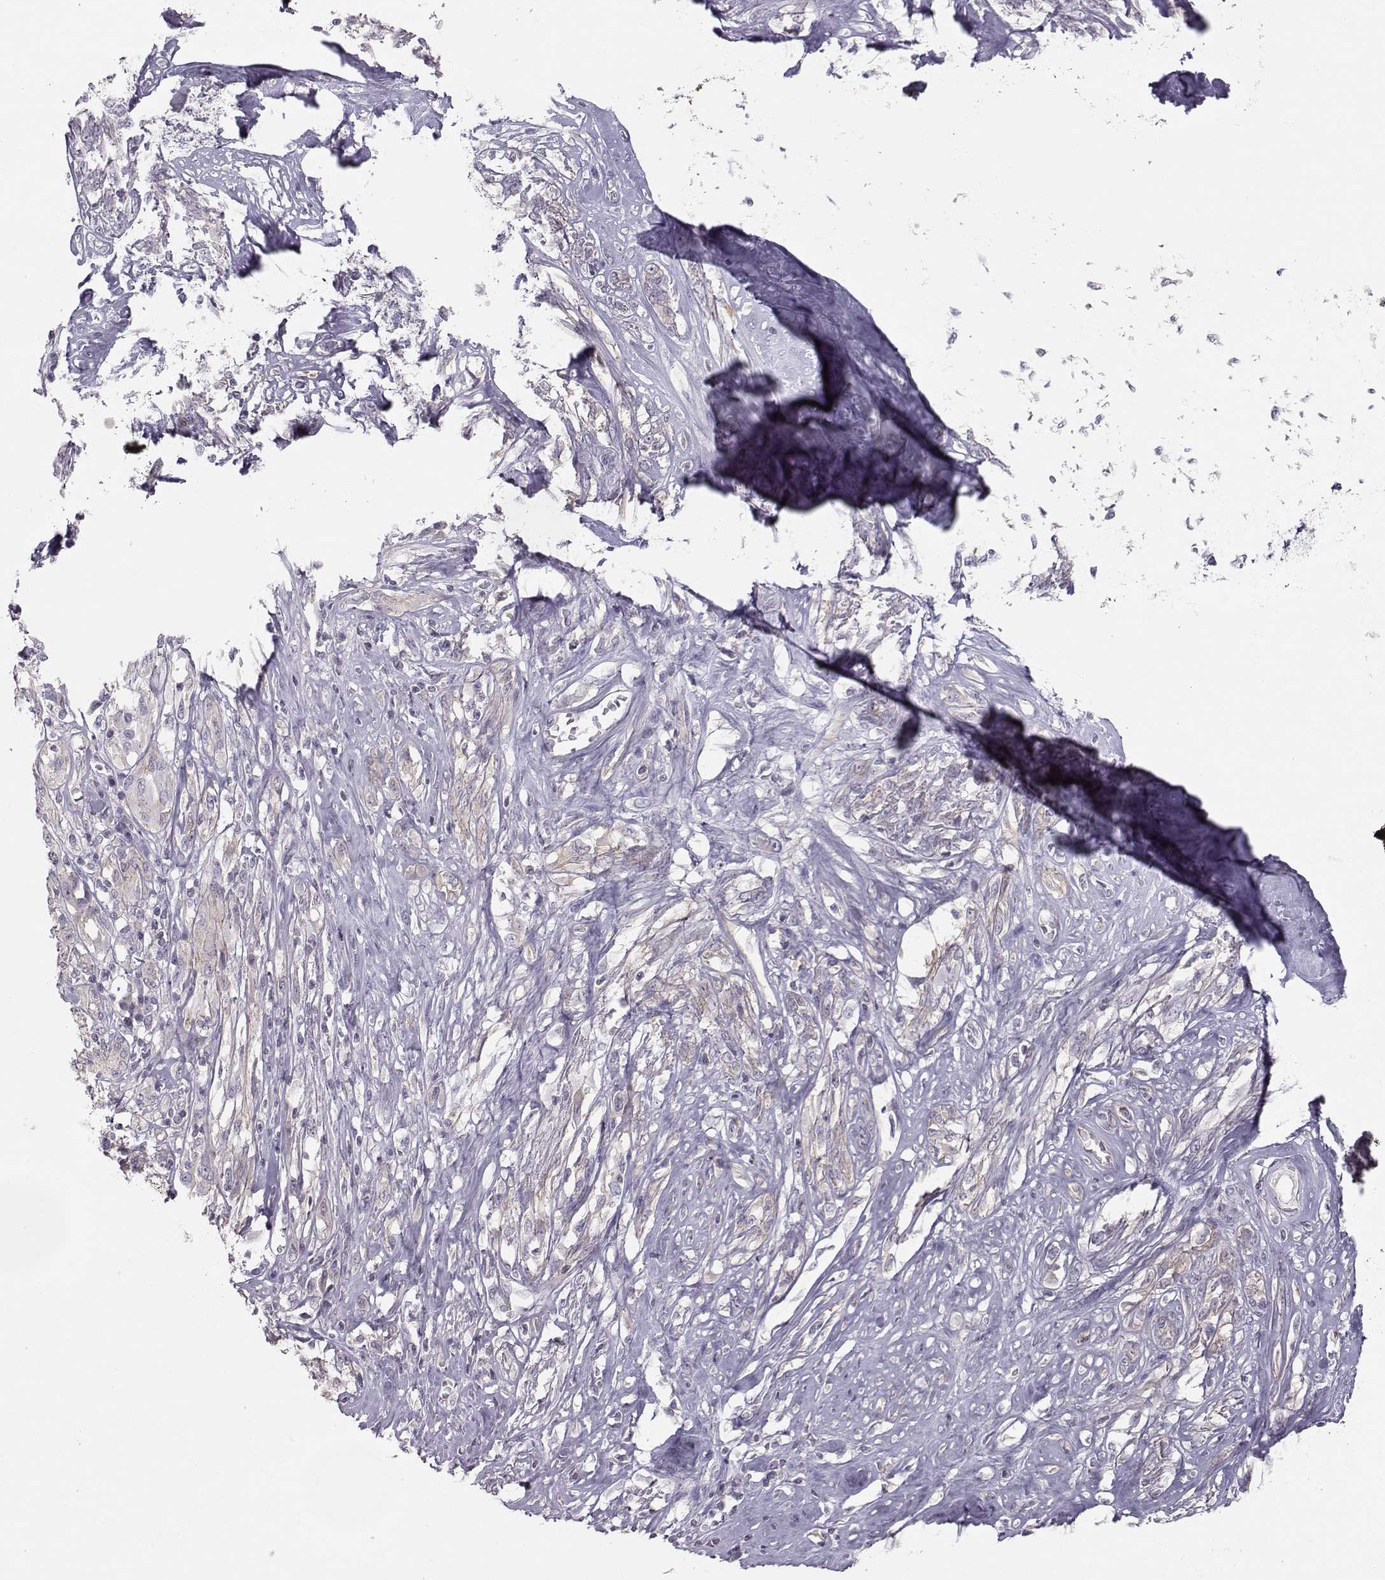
{"staining": {"intensity": "negative", "quantity": "none", "location": "none"}, "tissue": "melanoma", "cell_type": "Tumor cells", "image_type": "cancer", "snomed": [{"axis": "morphology", "description": "Malignant melanoma, NOS"}, {"axis": "topography", "description": "Skin"}], "caption": "Immunohistochemical staining of melanoma reveals no significant expression in tumor cells.", "gene": "MAST1", "patient": {"sex": "female", "age": 91}}